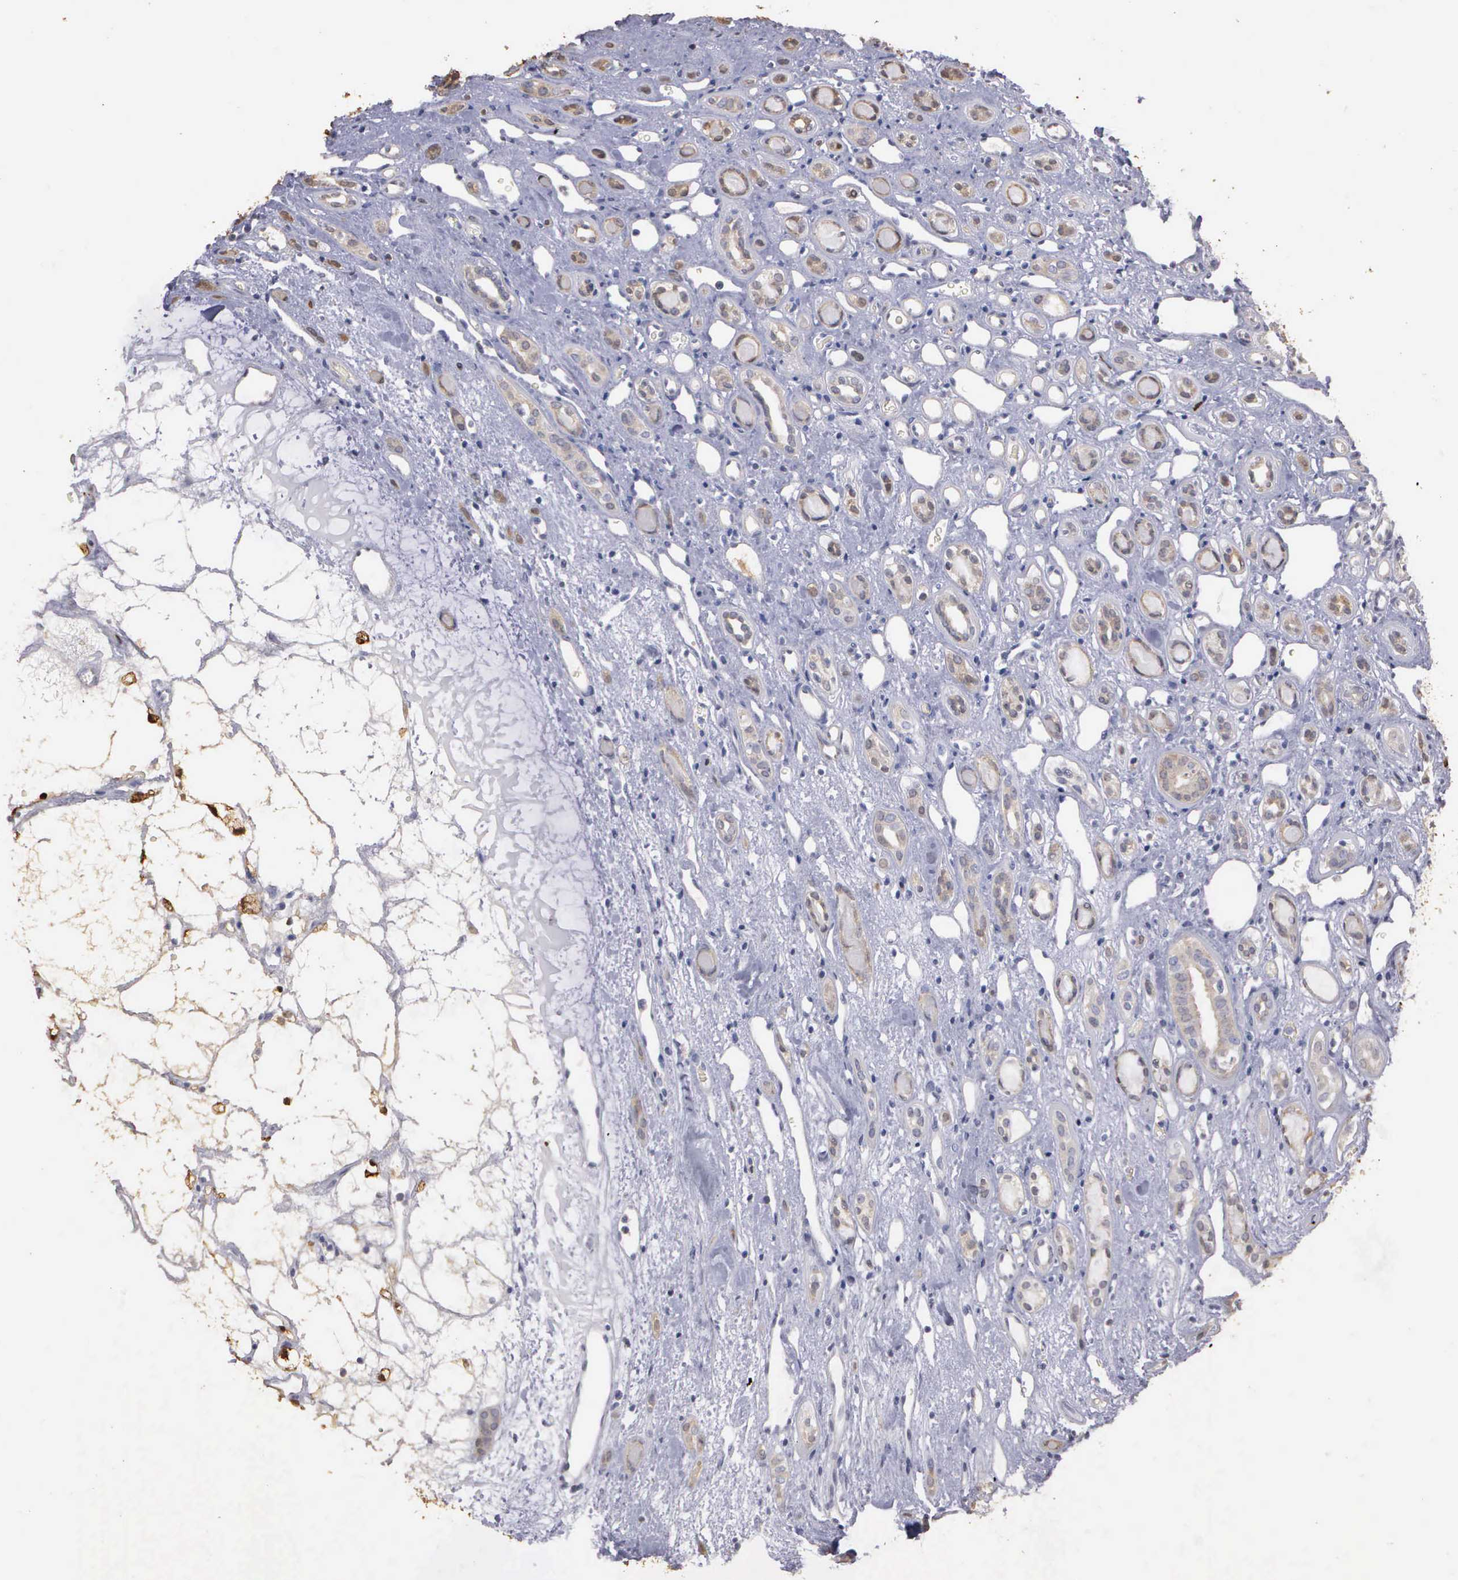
{"staining": {"intensity": "weak", "quantity": "25%-75%", "location": "cytoplasmic/membranous"}, "tissue": "renal cancer", "cell_type": "Tumor cells", "image_type": "cancer", "snomed": [{"axis": "morphology", "description": "Adenocarcinoma, NOS"}, {"axis": "topography", "description": "Kidney"}], "caption": "Immunohistochemistry (IHC) (DAB (3,3'-diaminobenzidine)) staining of human renal cancer (adenocarcinoma) demonstrates weak cytoplasmic/membranous protein staining in approximately 25%-75% of tumor cells.", "gene": "ENO3", "patient": {"sex": "female", "age": 60}}